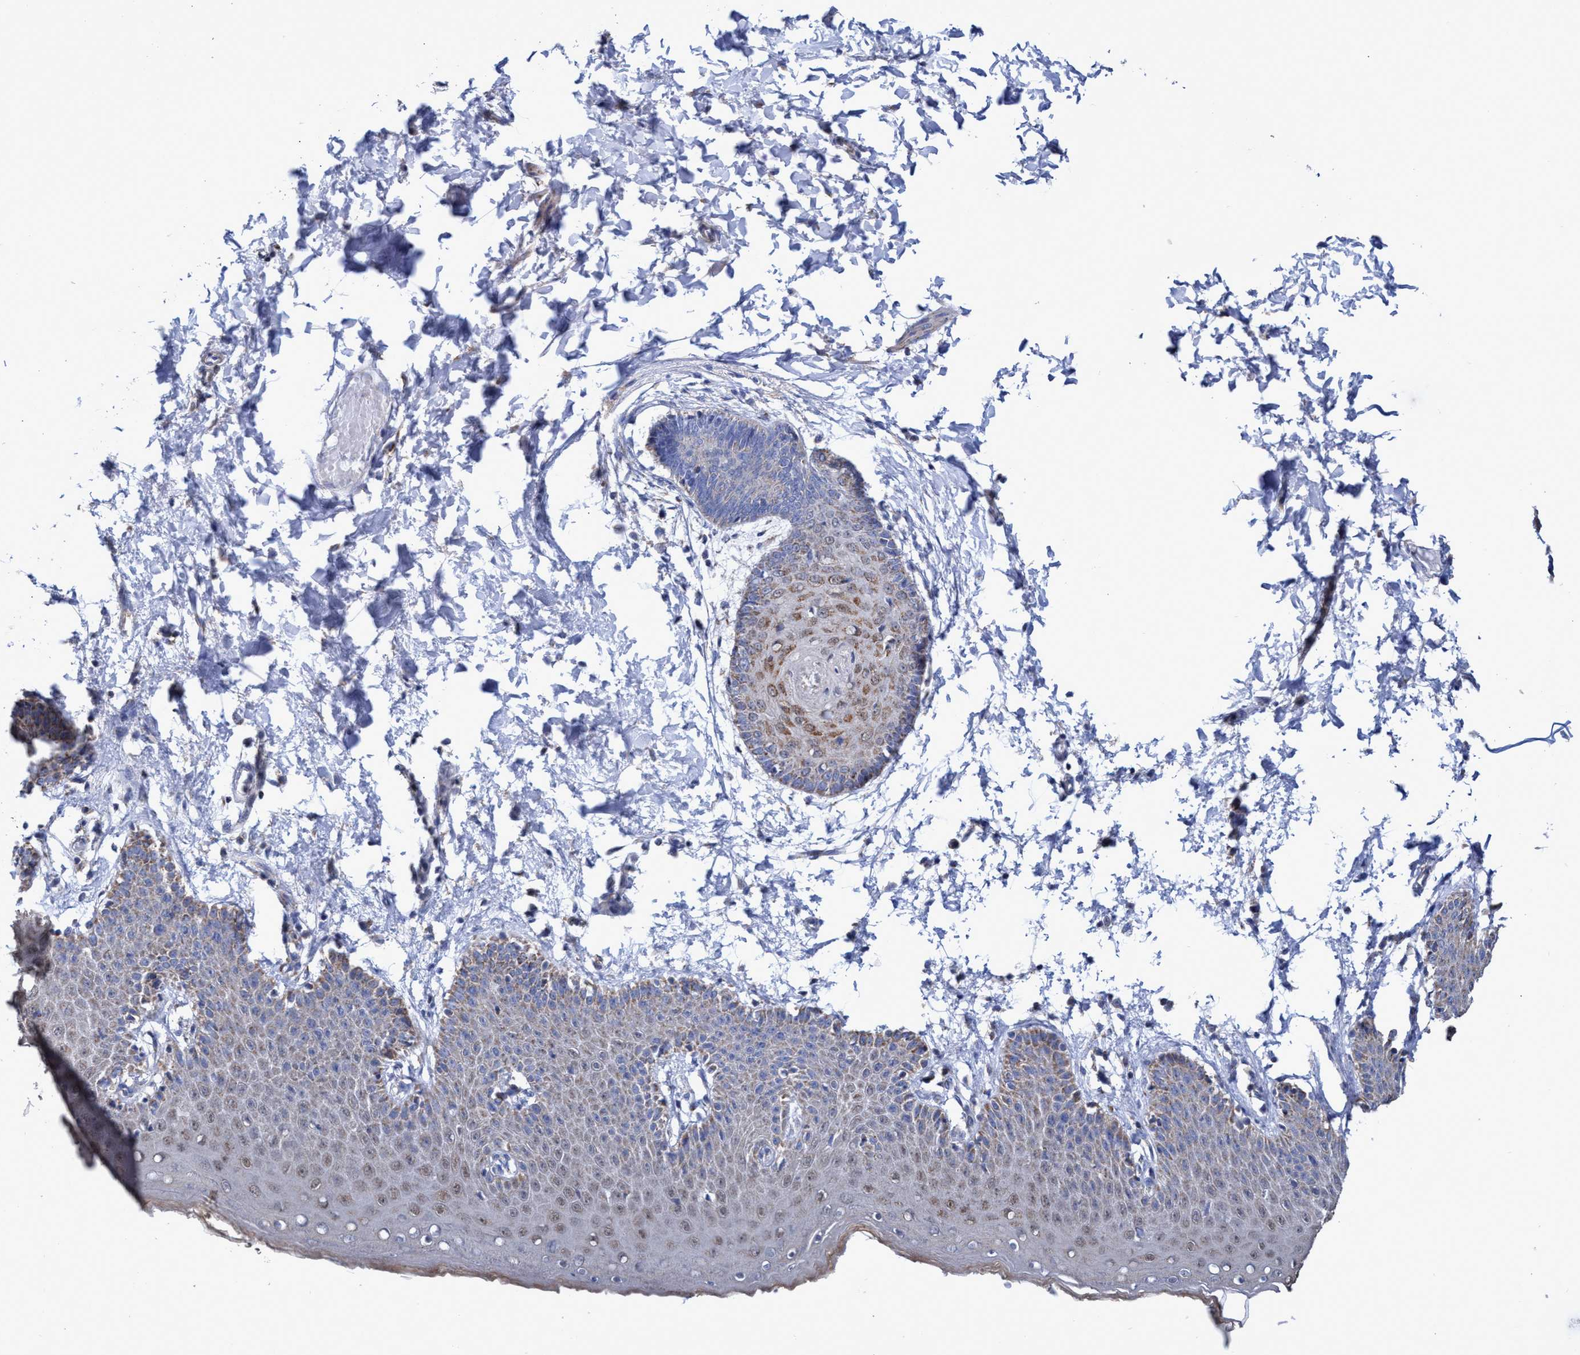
{"staining": {"intensity": "moderate", "quantity": "25%-75%", "location": "cytoplasmic/membranous,nuclear"}, "tissue": "skin", "cell_type": "Epidermal cells", "image_type": "normal", "snomed": [{"axis": "morphology", "description": "Normal tissue, NOS"}, {"axis": "topography", "description": "Vulva"}], "caption": "A high-resolution image shows immunohistochemistry (IHC) staining of unremarkable skin, which demonstrates moderate cytoplasmic/membranous,nuclear positivity in approximately 25%-75% of epidermal cells. Immunohistochemistry stains the protein in brown and the nuclei are stained blue.", "gene": "ZNF750", "patient": {"sex": "female", "age": 66}}